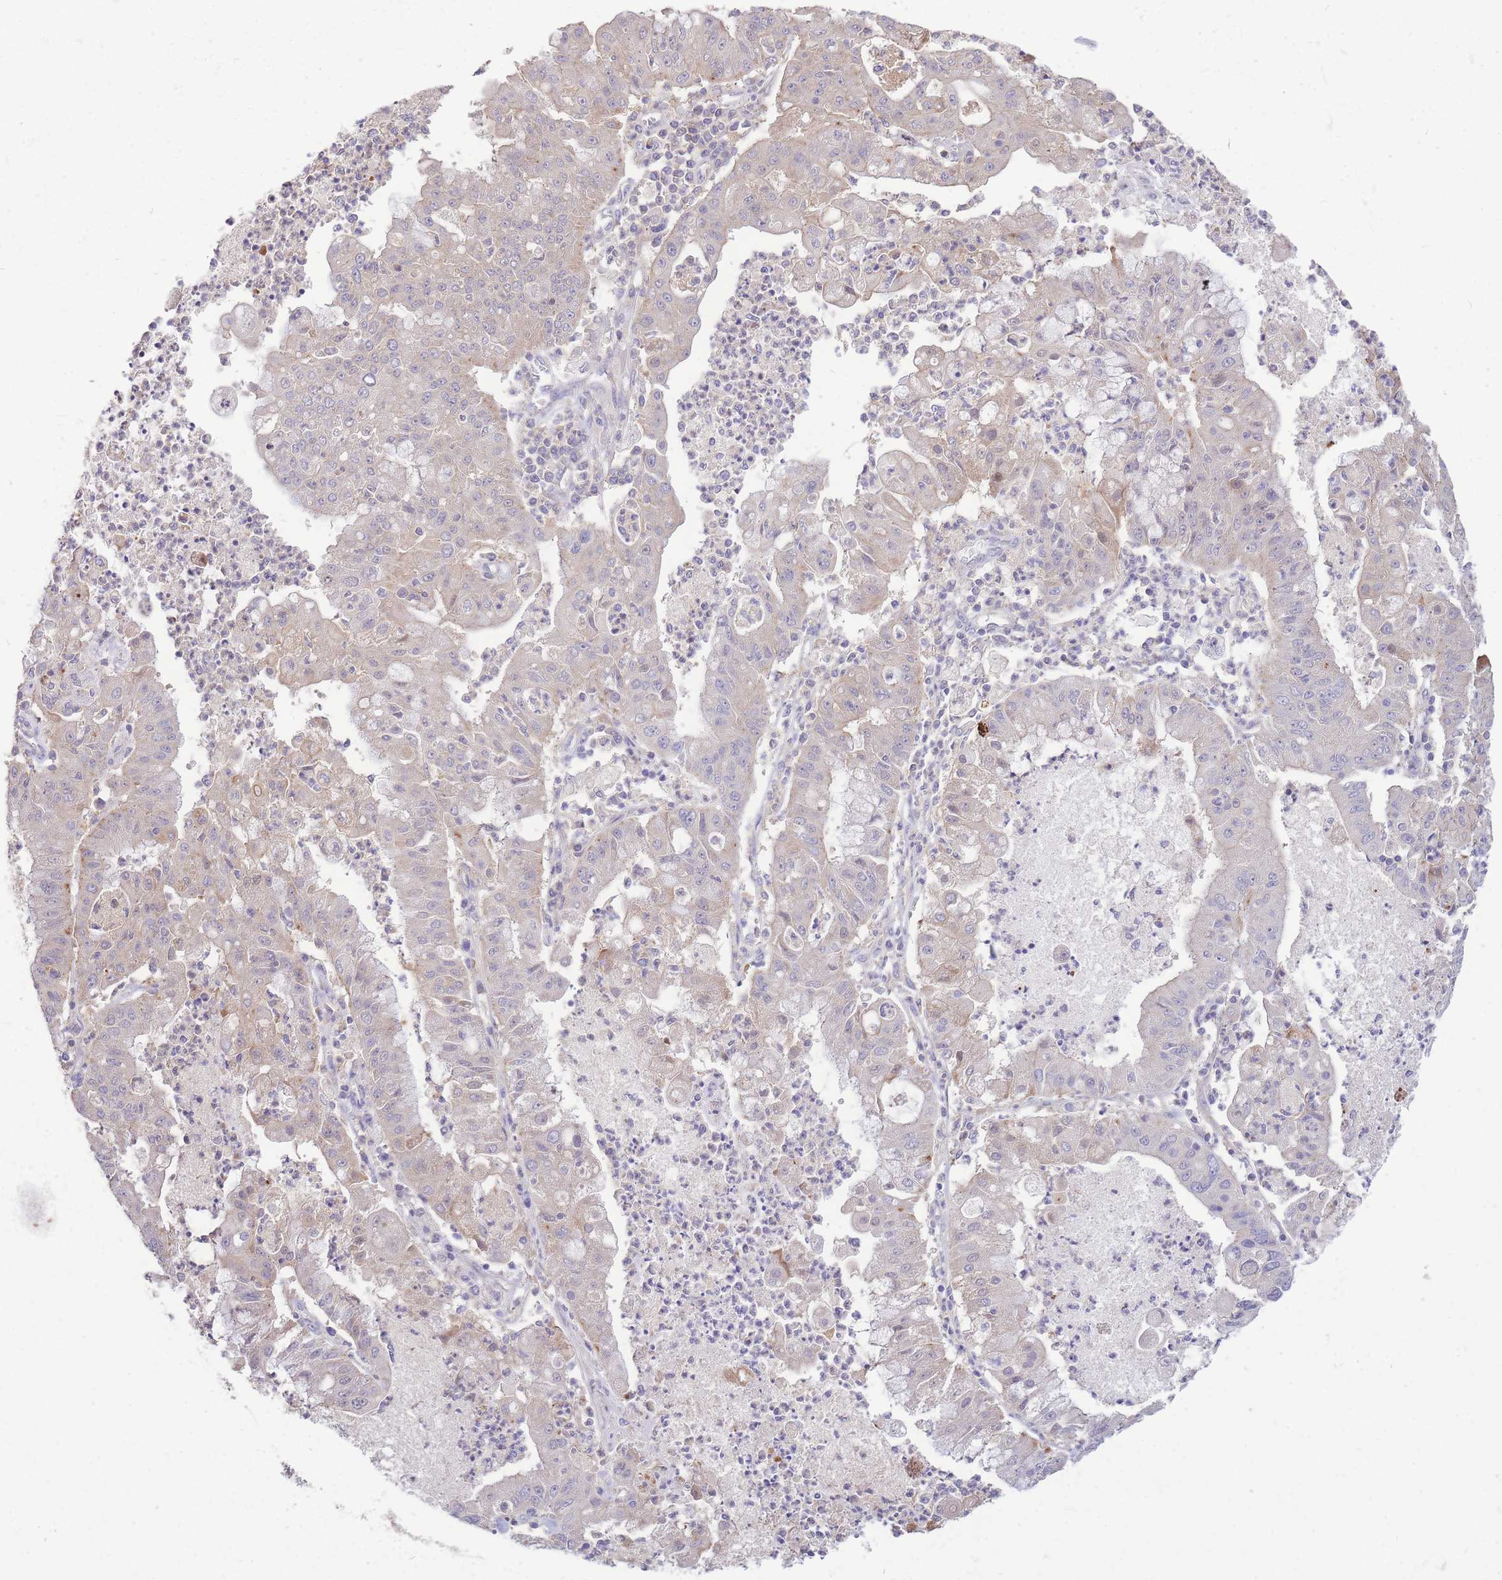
{"staining": {"intensity": "weak", "quantity": "<25%", "location": "cytoplasmic/membranous"}, "tissue": "ovarian cancer", "cell_type": "Tumor cells", "image_type": "cancer", "snomed": [{"axis": "morphology", "description": "Cystadenocarcinoma, mucinous, NOS"}, {"axis": "topography", "description": "Ovary"}], "caption": "The image demonstrates no significant expression in tumor cells of mucinous cystadenocarcinoma (ovarian). The staining is performed using DAB (3,3'-diaminobenzidine) brown chromogen with nuclei counter-stained in using hematoxylin.", "gene": "OR5T1", "patient": {"sex": "female", "age": 70}}